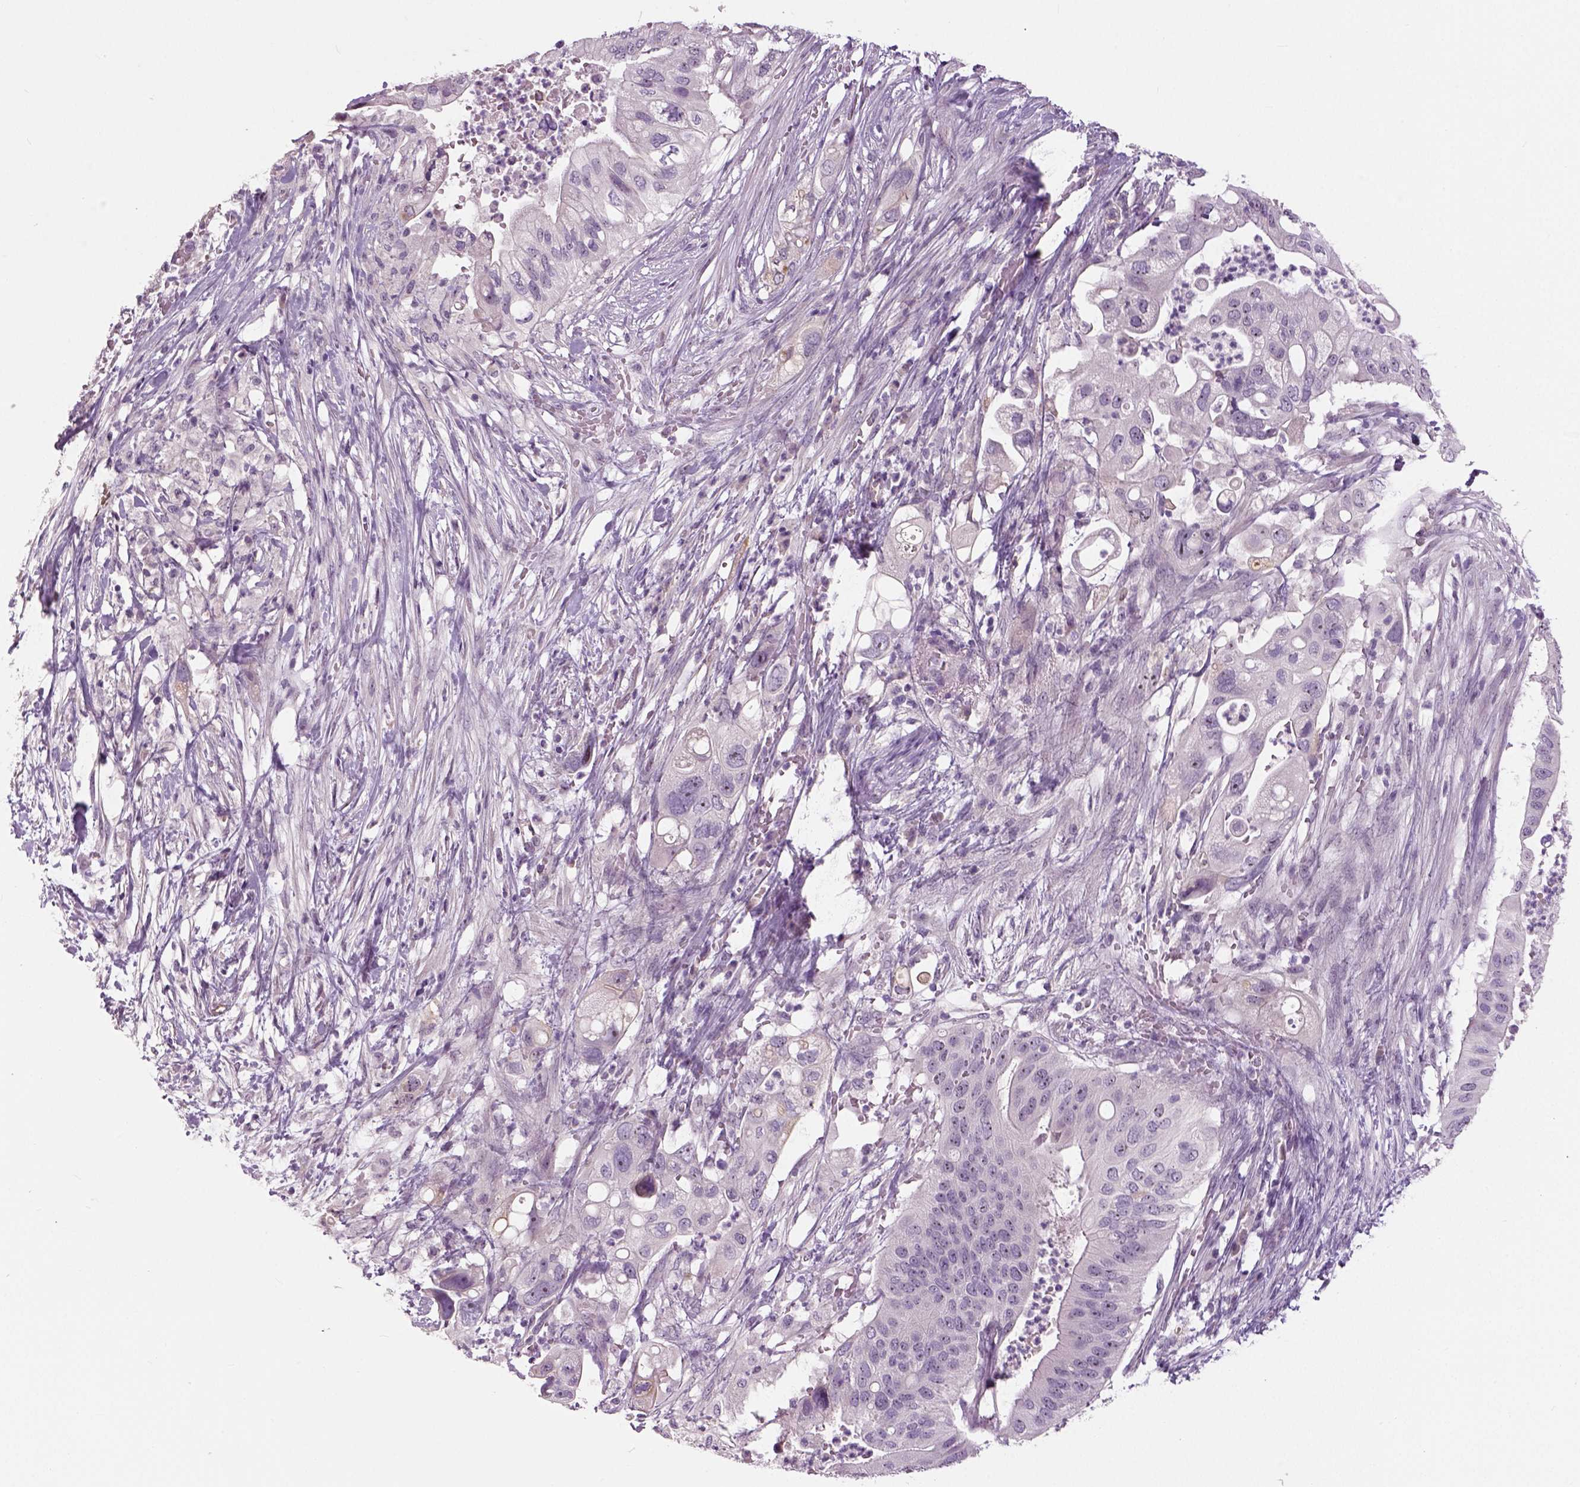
{"staining": {"intensity": "negative", "quantity": "none", "location": "none"}, "tissue": "pancreatic cancer", "cell_type": "Tumor cells", "image_type": "cancer", "snomed": [{"axis": "morphology", "description": "Adenocarcinoma, NOS"}, {"axis": "topography", "description": "Pancreas"}], "caption": "Immunohistochemistry micrograph of neoplastic tissue: pancreatic cancer (adenocarcinoma) stained with DAB exhibits no significant protein expression in tumor cells.", "gene": "NECAB1", "patient": {"sex": "female", "age": 72}}